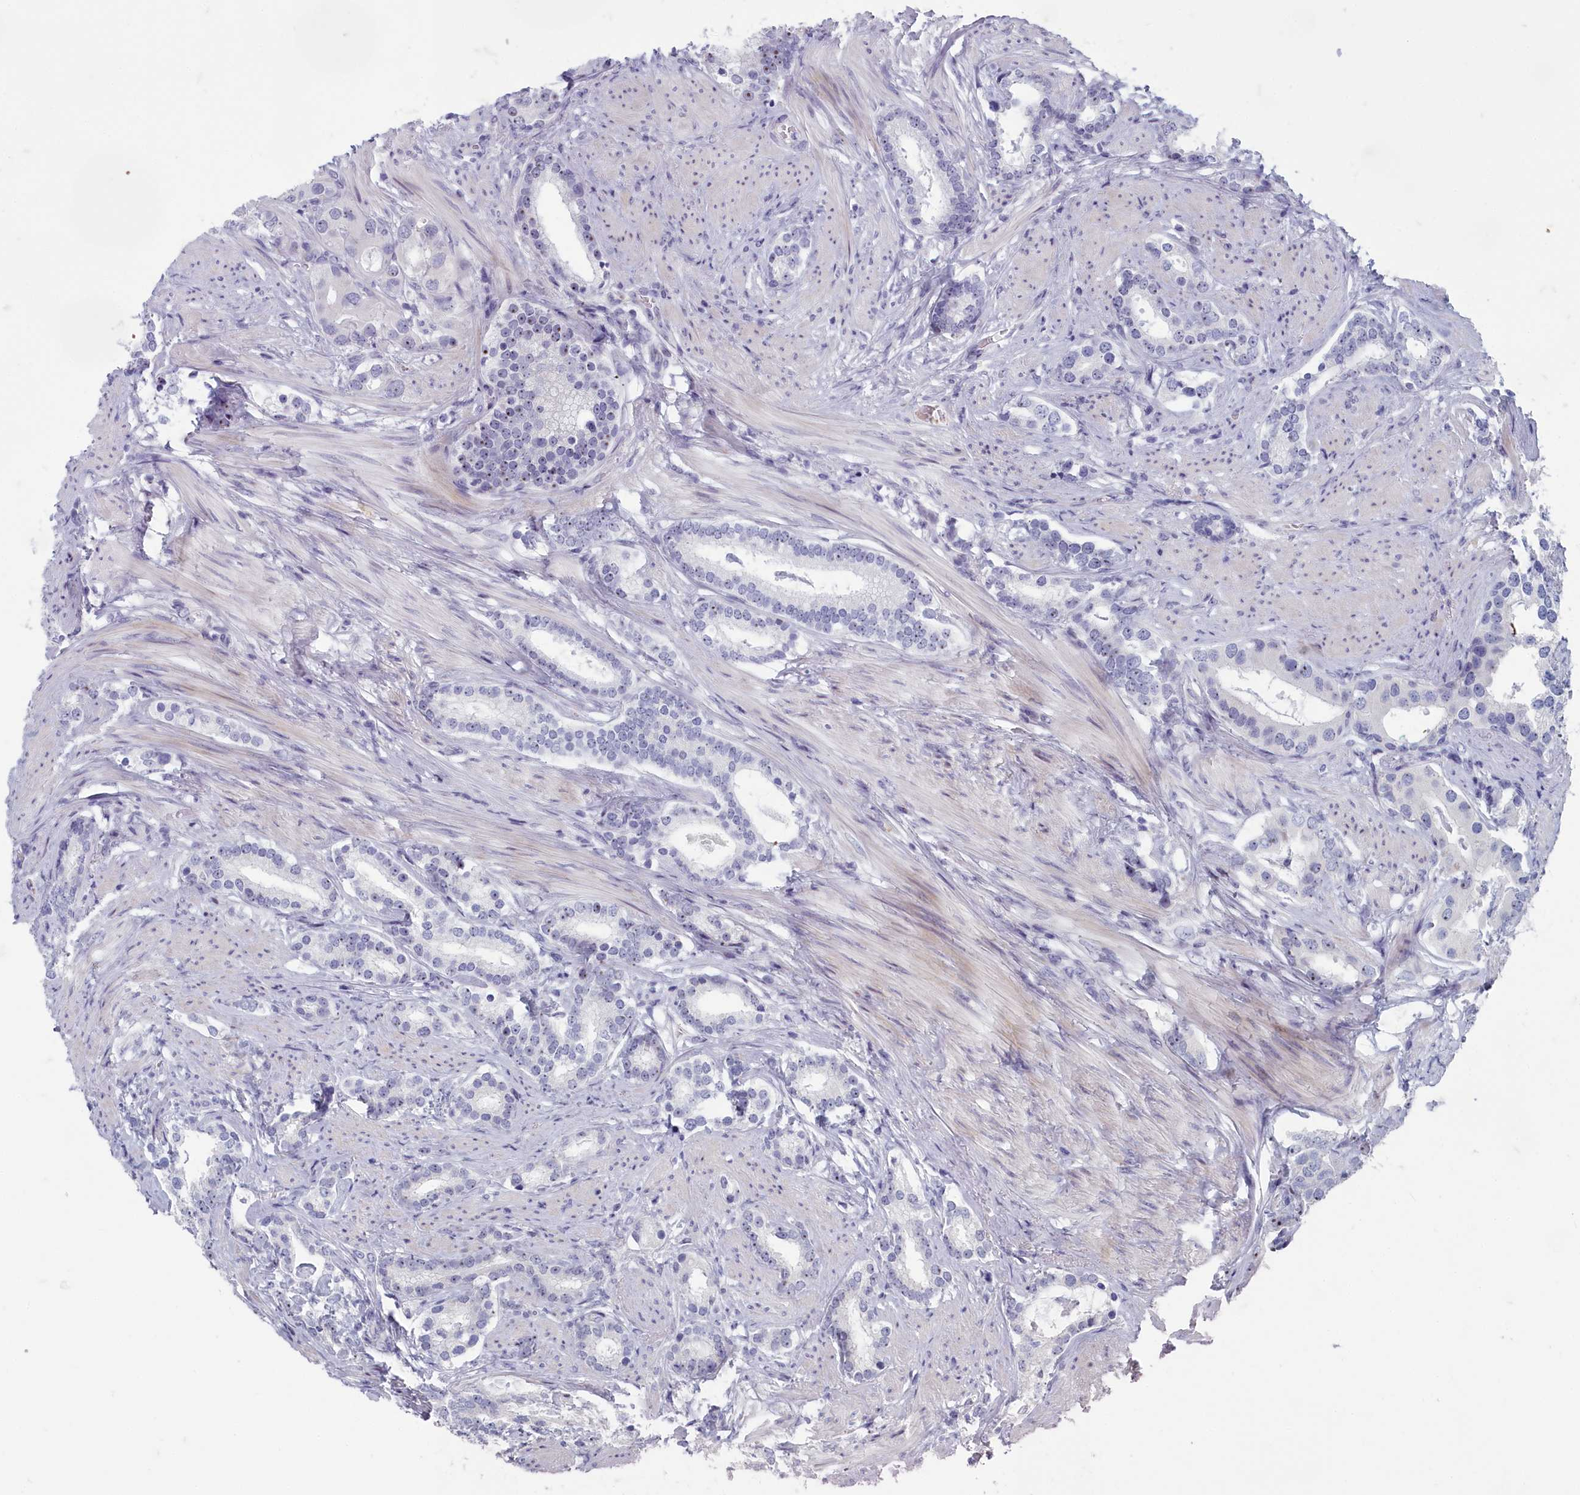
{"staining": {"intensity": "moderate", "quantity": "<25%", "location": "nuclear"}, "tissue": "prostate cancer", "cell_type": "Tumor cells", "image_type": "cancer", "snomed": [{"axis": "morphology", "description": "Adenocarcinoma, Low grade"}, {"axis": "topography", "description": "Prostate"}], "caption": "Prostate low-grade adenocarcinoma stained for a protein (brown) exhibits moderate nuclear positive staining in about <25% of tumor cells.", "gene": "INSYN2A", "patient": {"sex": "male", "age": 71}}